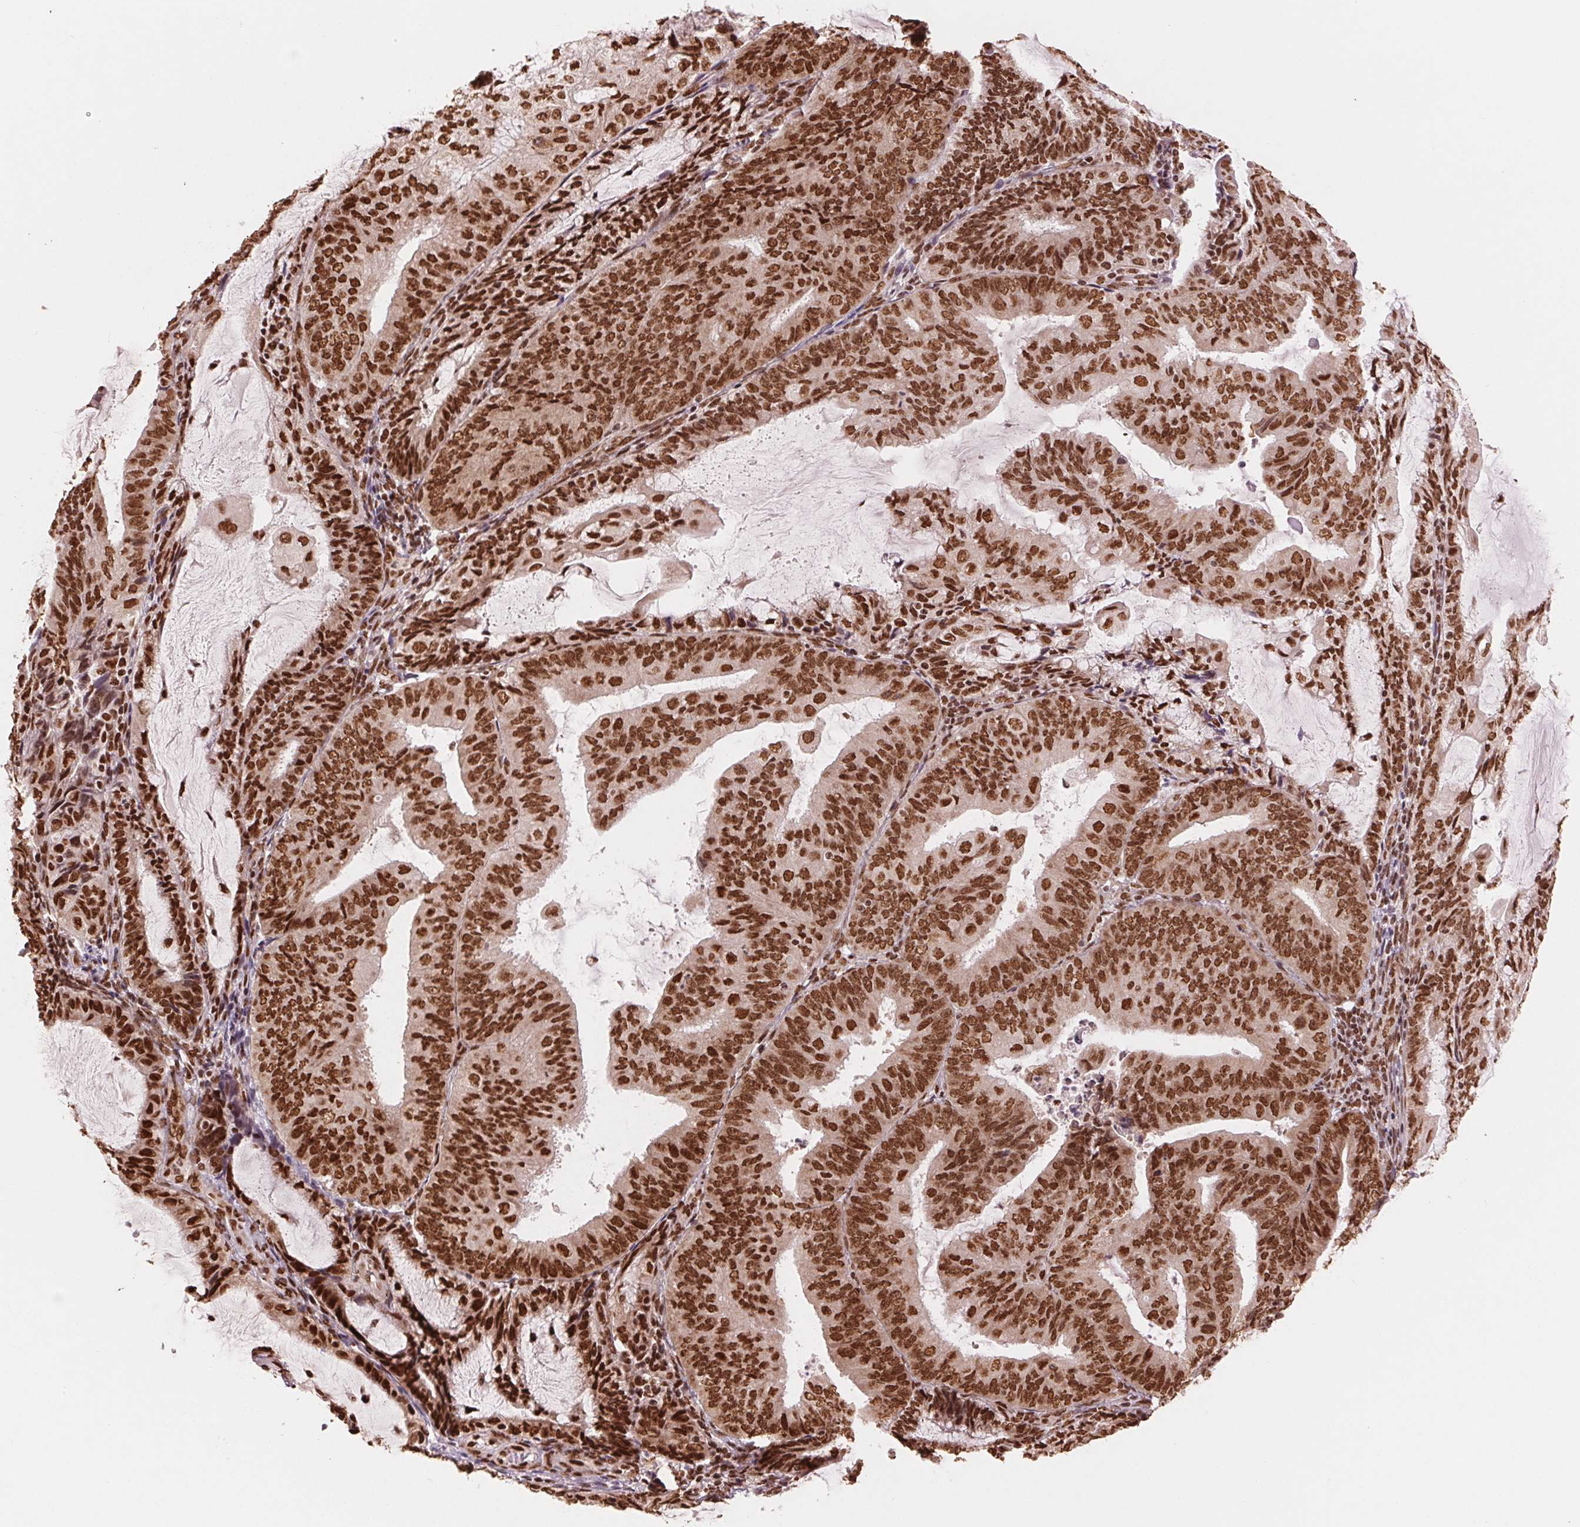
{"staining": {"intensity": "strong", "quantity": ">75%", "location": "nuclear"}, "tissue": "endometrial cancer", "cell_type": "Tumor cells", "image_type": "cancer", "snomed": [{"axis": "morphology", "description": "Adenocarcinoma, NOS"}, {"axis": "topography", "description": "Endometrium"}], "caption": "Tumor cells show high levels of strong nuclear positivity in about >75% of cells in endometrial cancer.", "gene": "TTLL9", "patient": {"sex": "female", "age": 81}}